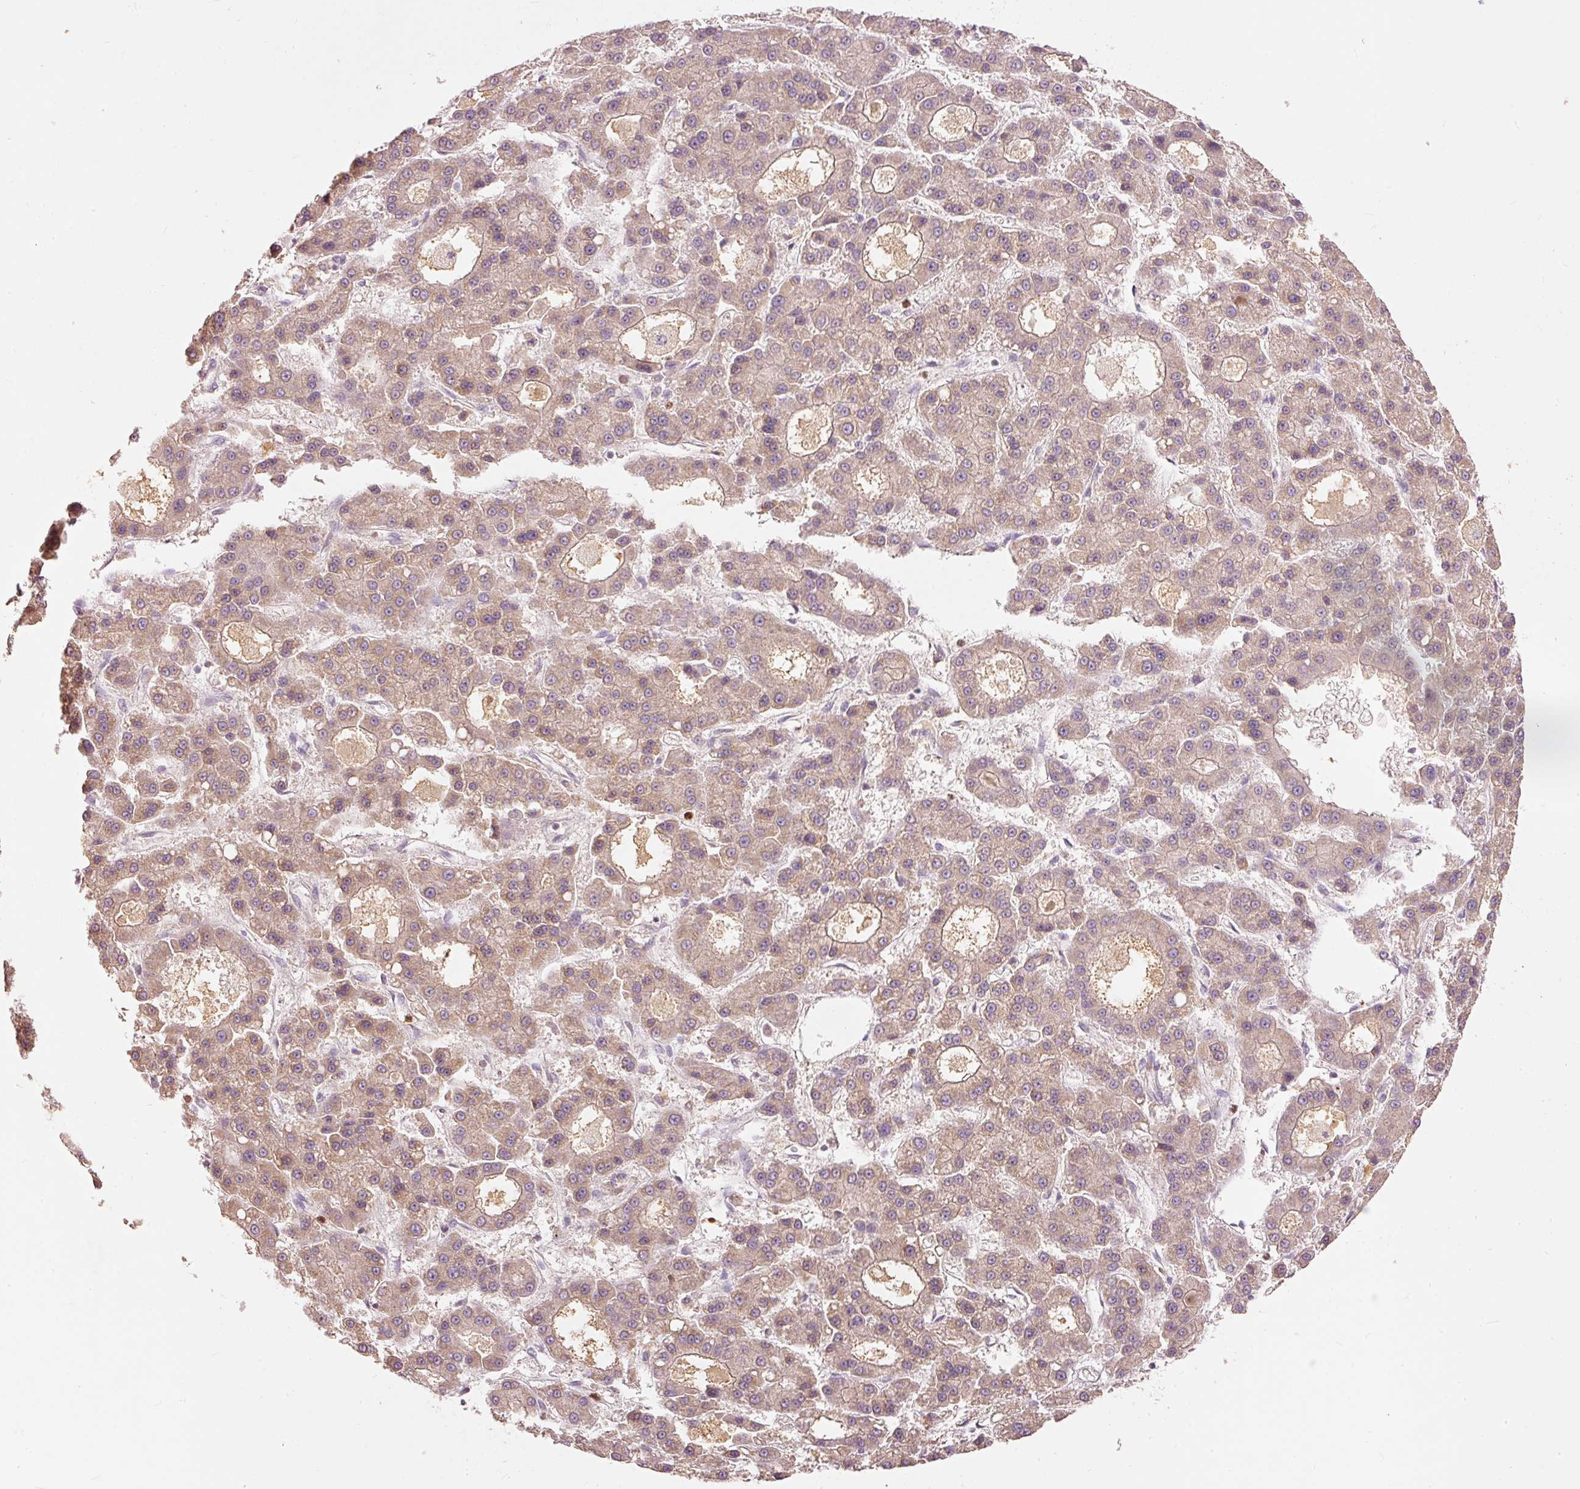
{"staining": {"intensity": "weak", "quantity": ">75%", "location": "cytoplasmic/membranous"}, "tissue": "liver cancer", "cell_type": "Tumor cells", "image_type": "cancer", "snomed": [{"axis": "morphology", "description": "Carcinoma, Hepatocellular, NOS"}, {"axis": "topography", "description": "Liver"}], "caption": "Tumor cells display low levels of weak cytoplasmic/membranous expression in about >75% of cells in liver hepatocellular carcinoma.", "gene": "PSENEN", "patient": {"sex": "male", "age": 70}}